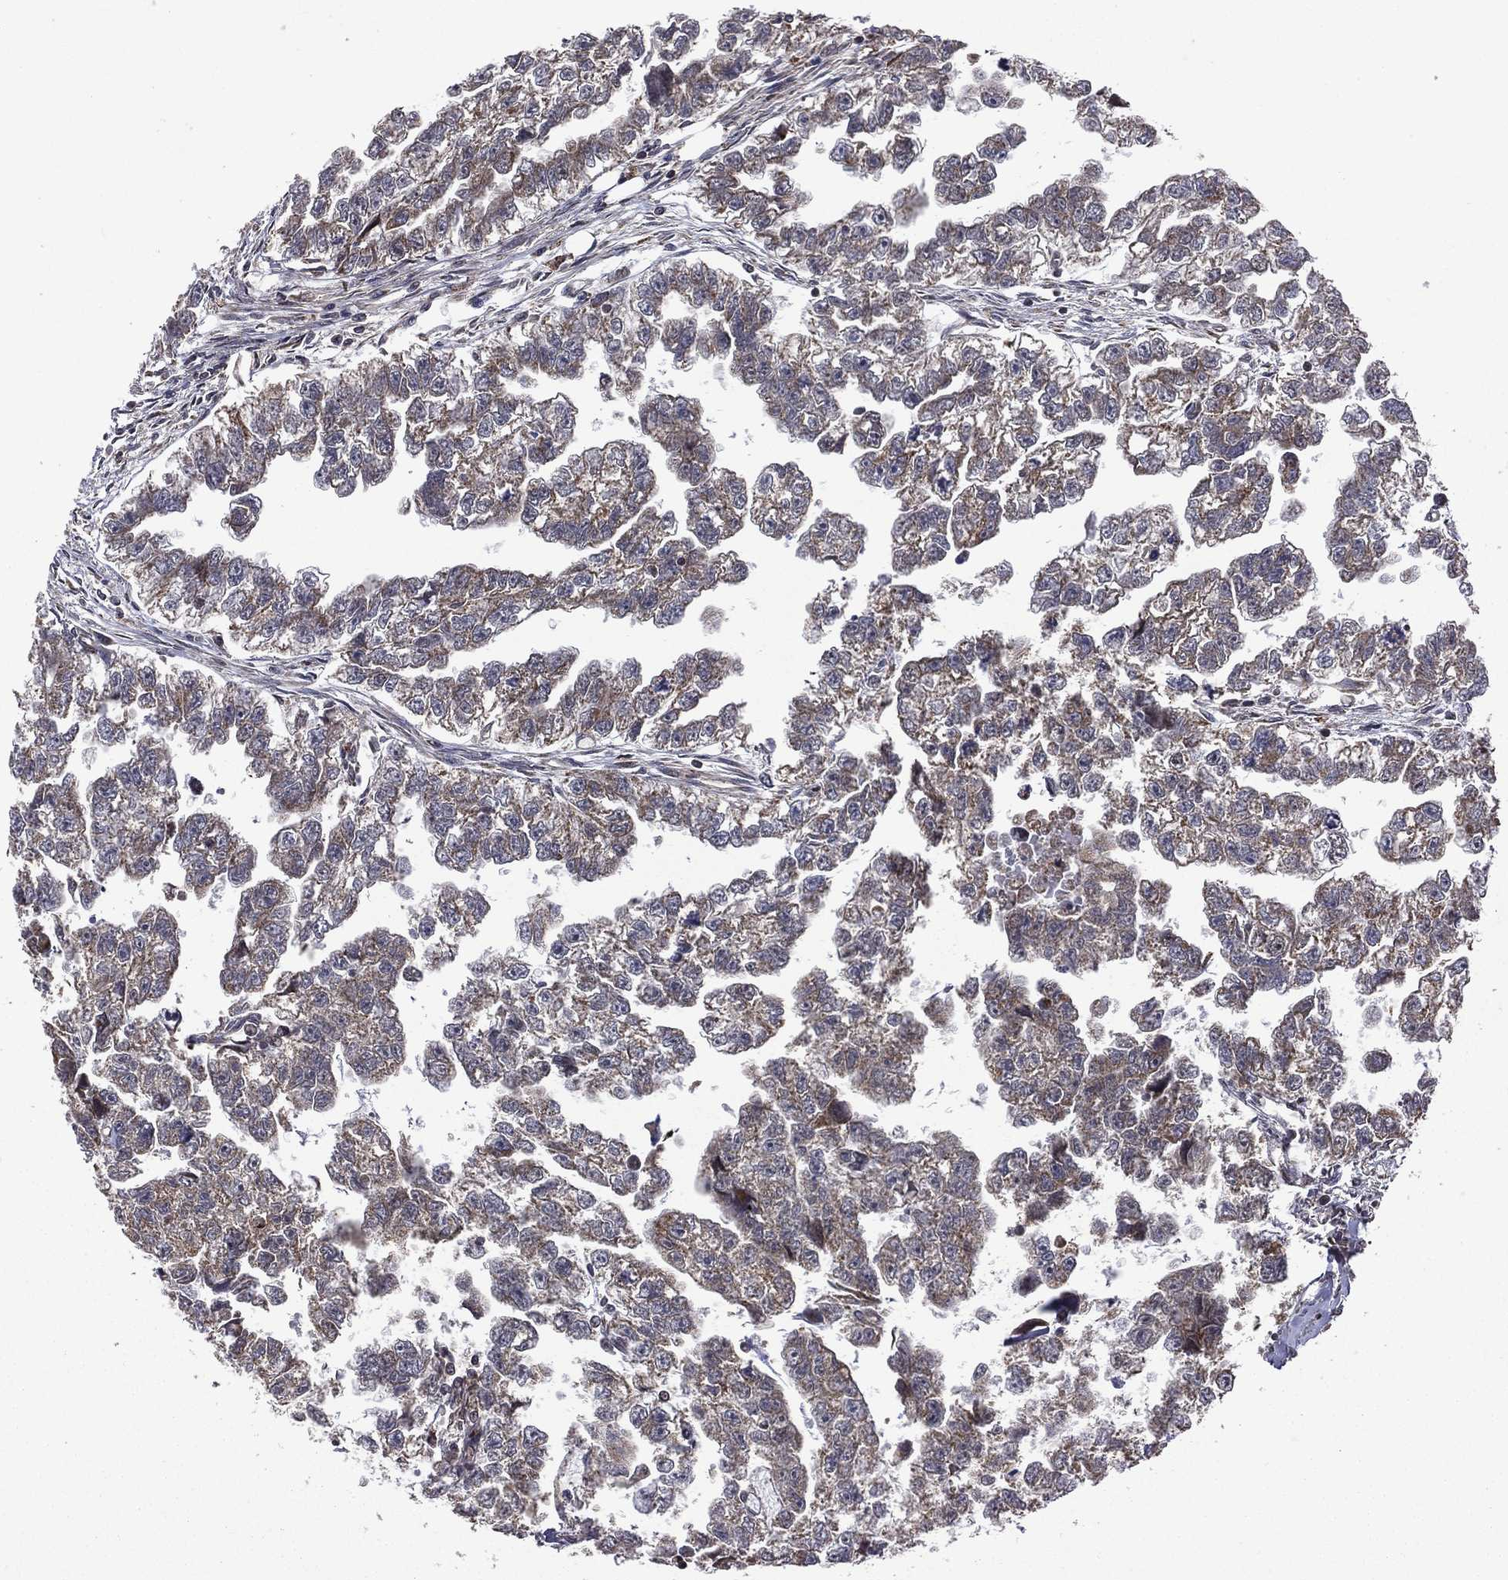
{"staining": {"intensity": "strong", "quantity": "25%-75%", "location": "cytoplasmic/membranous"}, "tissue": "testis cancer", "cell_type": "Tumor cells", "image_type": "cancer", "snomed": [{"axis": "morphology", "description": "Carcinoma, Embryonal, NOS"}, {"axis": "morphology", "description": "Teratoma, malignant, NOS"}, {"axis": "topography", "description": "Testis"}], "caption": "DAB immunohistochemical staining of testis cancer demonstrates strong cytoplasmic/membranous protein staining in about 25%-75% of tumor cells.", "gene": "GIMAP6", "patient": {"sex": "male", "age": 44}}